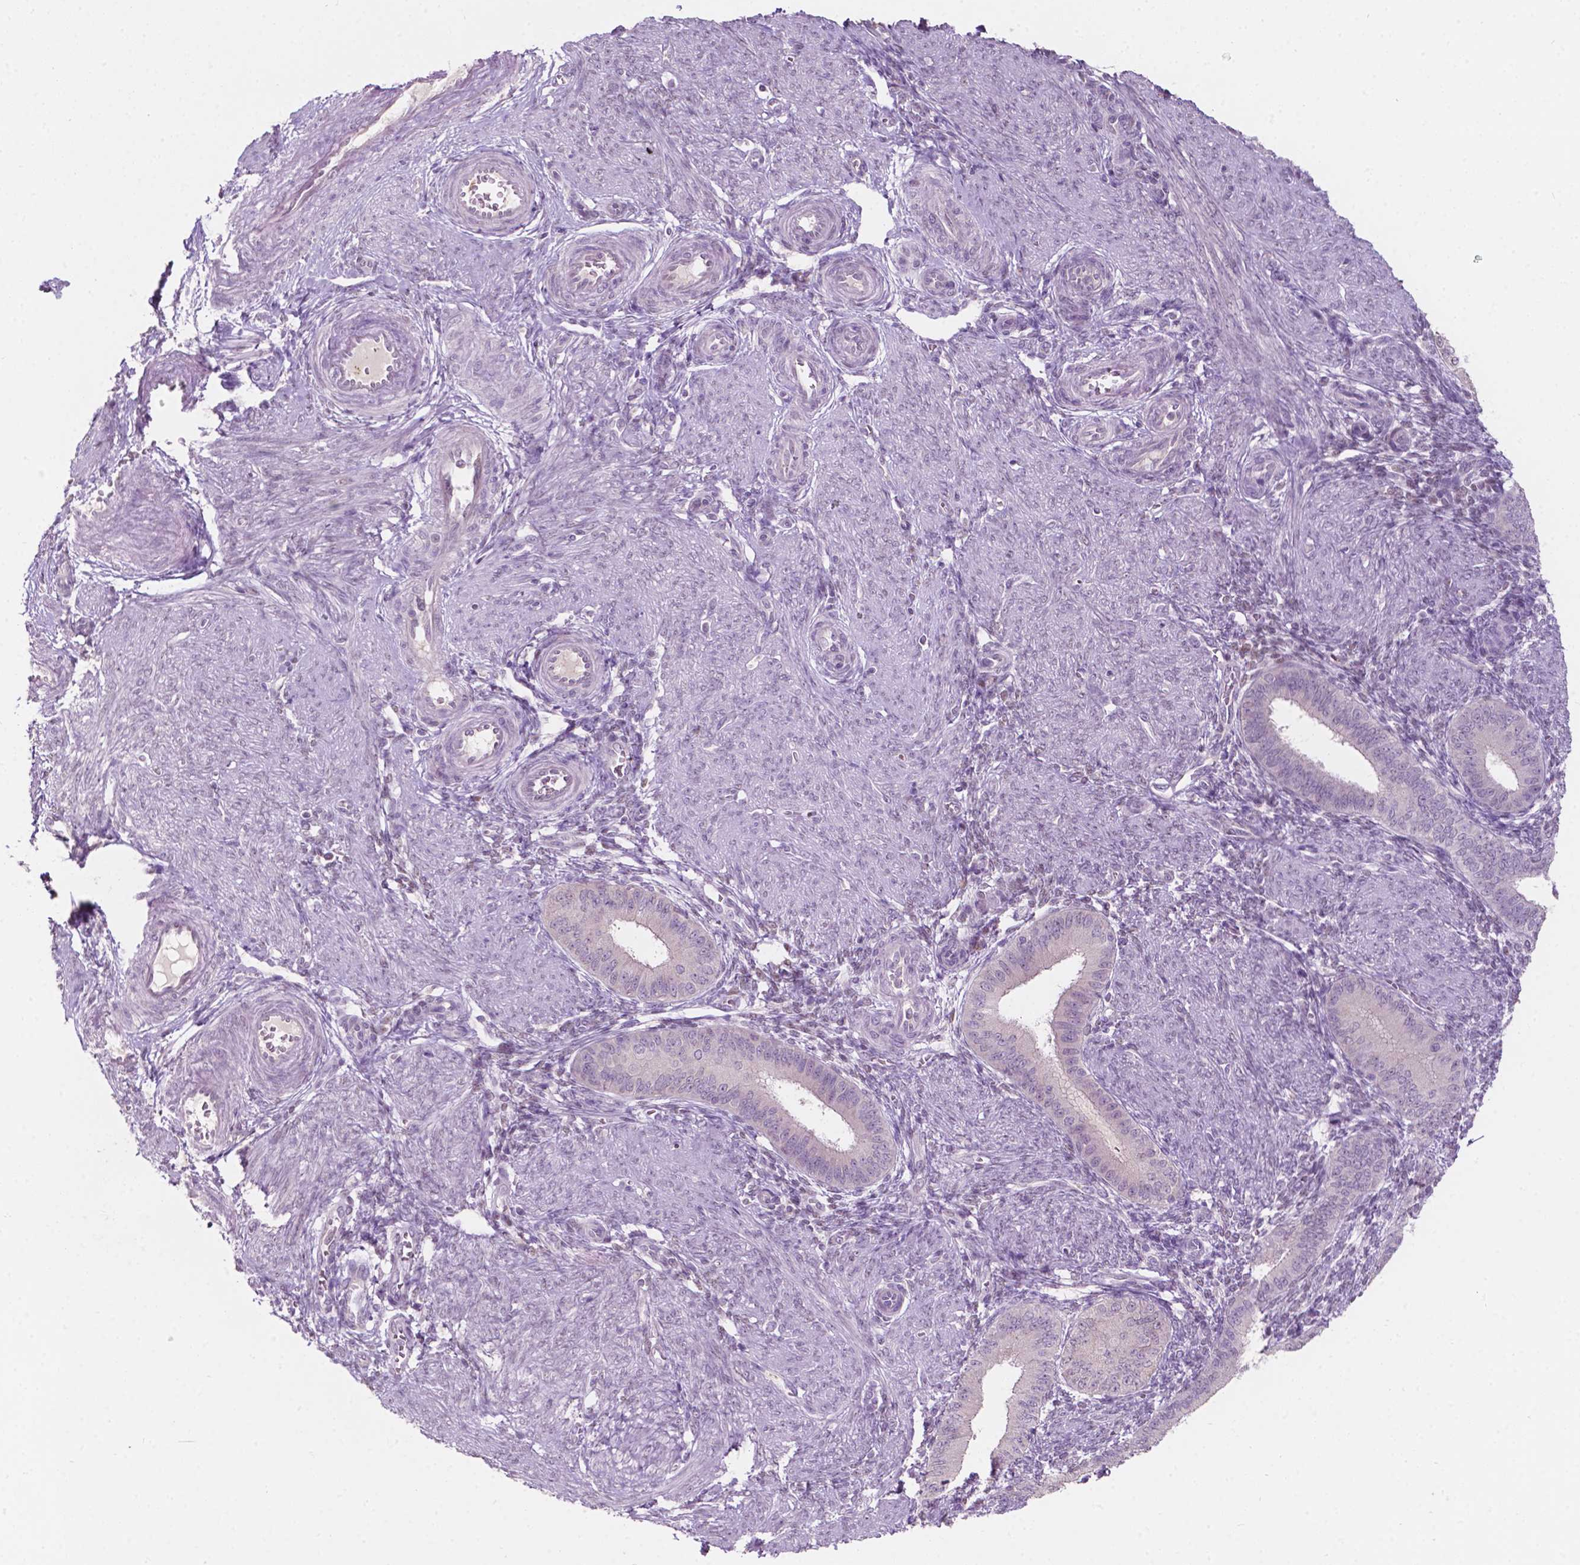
{"staining": {"intensity": "negative", "quantity": "none", "location": "none"}, "tissue": "endometrium", "cell_type": "Cells in endometrial stroma", "image_type": "normal", "snomed": [{"axis": "morphology", "description": "Normal tissue, NOS"}, {"axis": "topography", "description": "Endometrium"}], "caption": "IHC micrograph of normal endometrium stained for a protein (brown), which shows no expression in cells in endometrial stroma.", "gene": "TM6SF2", "patient": {"sex": "female", "age": 39}}